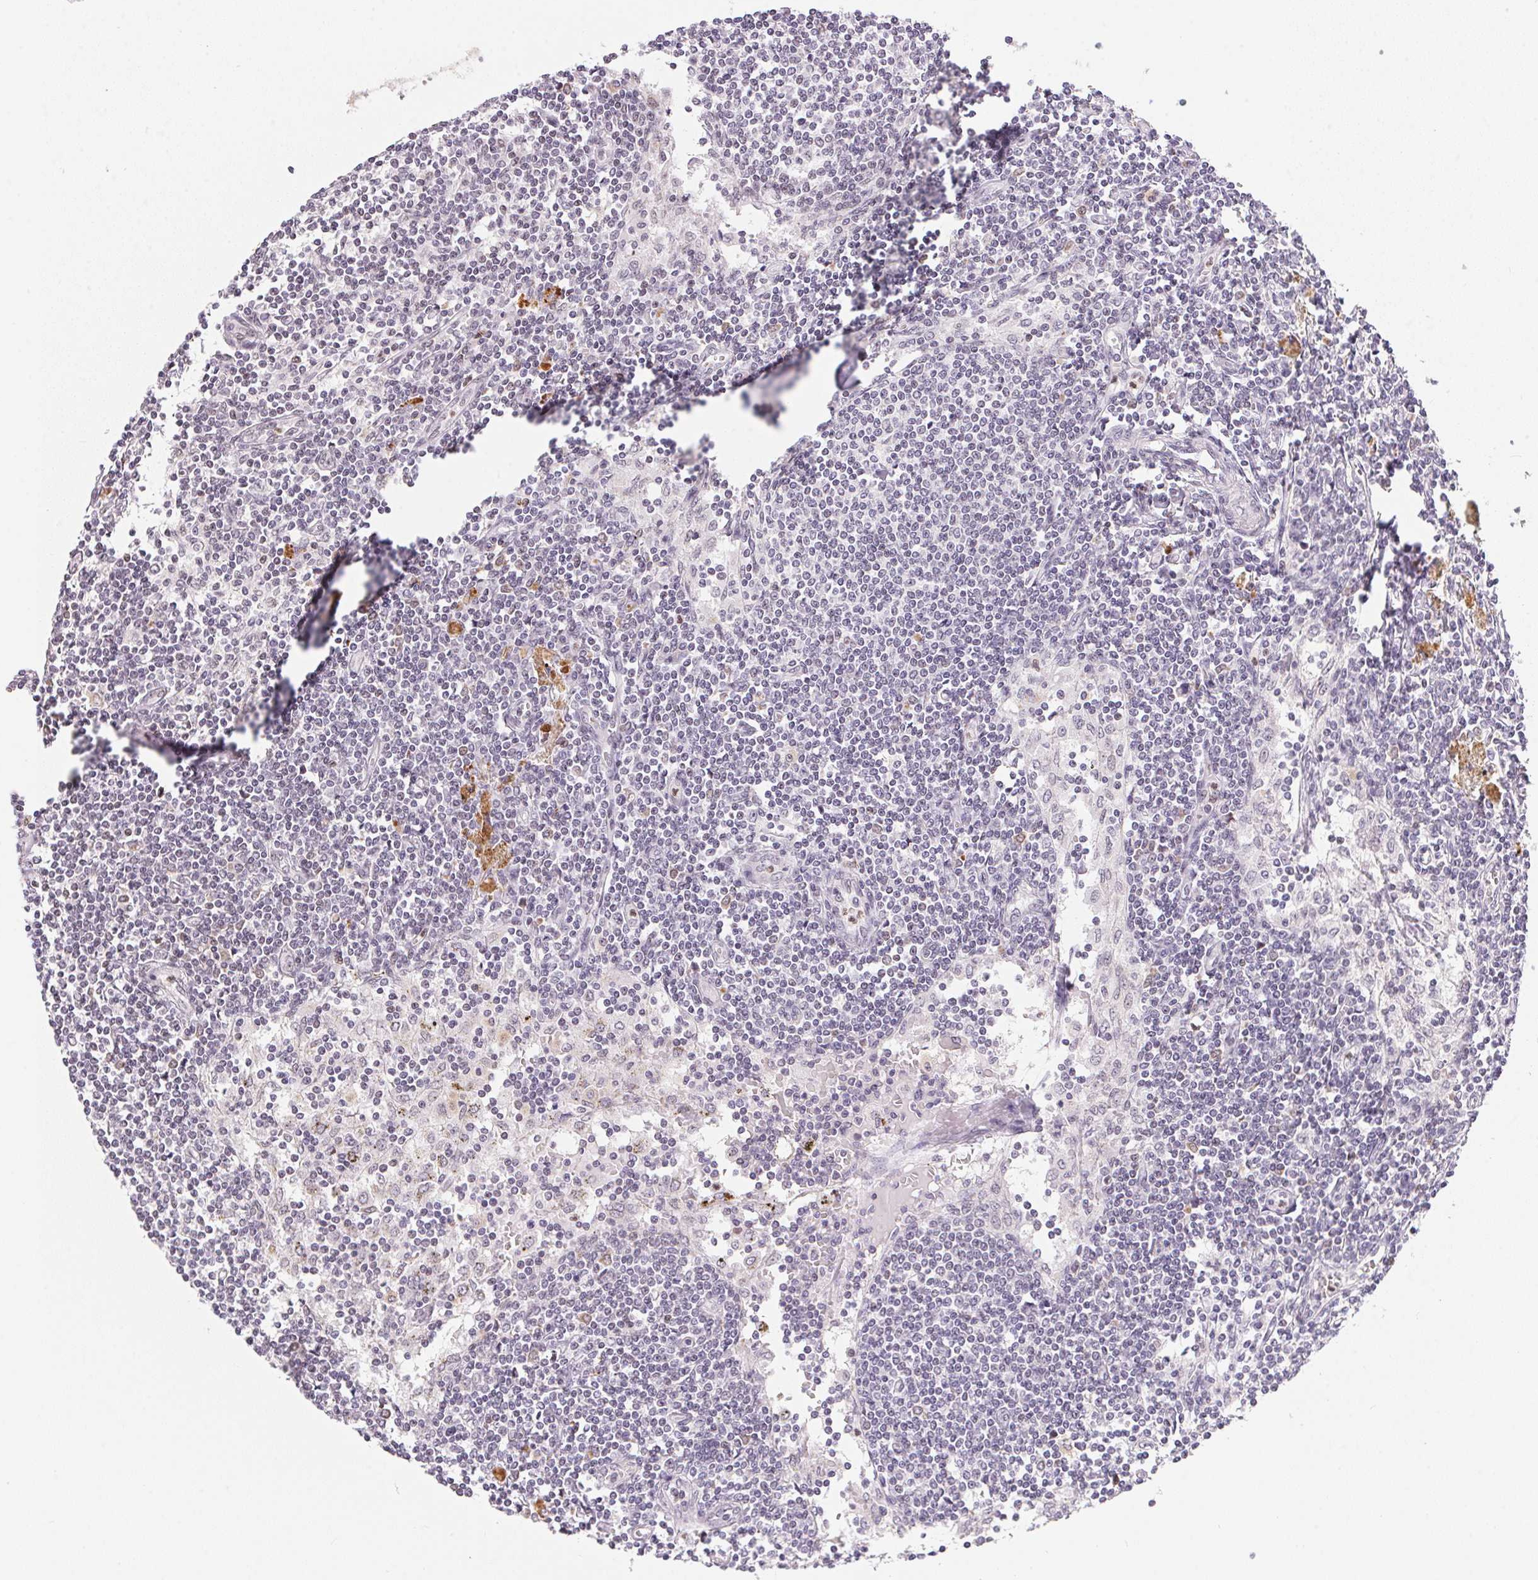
{"staining": {"intensity": "moderate", "quantity": "25%-75%", "location": "nuclear"}, "tissue": "lymph node", "cell_type": "Germinal center cells", "image_type": "normal", "snomed": [{"axis": "morphology", "description": "Normal tissue, NOS"}, {"axis": "topography", "description": "Lymph node"}], "caption": "This photomicrograph demonstrates immunohistochemistry (IHC) staining of benign human lymph node, with medium moderate nuclear expression in approximately 25%-75% of germinal center cells.", "gene": "NFE2L1", "patient": {"sex": "female", "age": 69}}